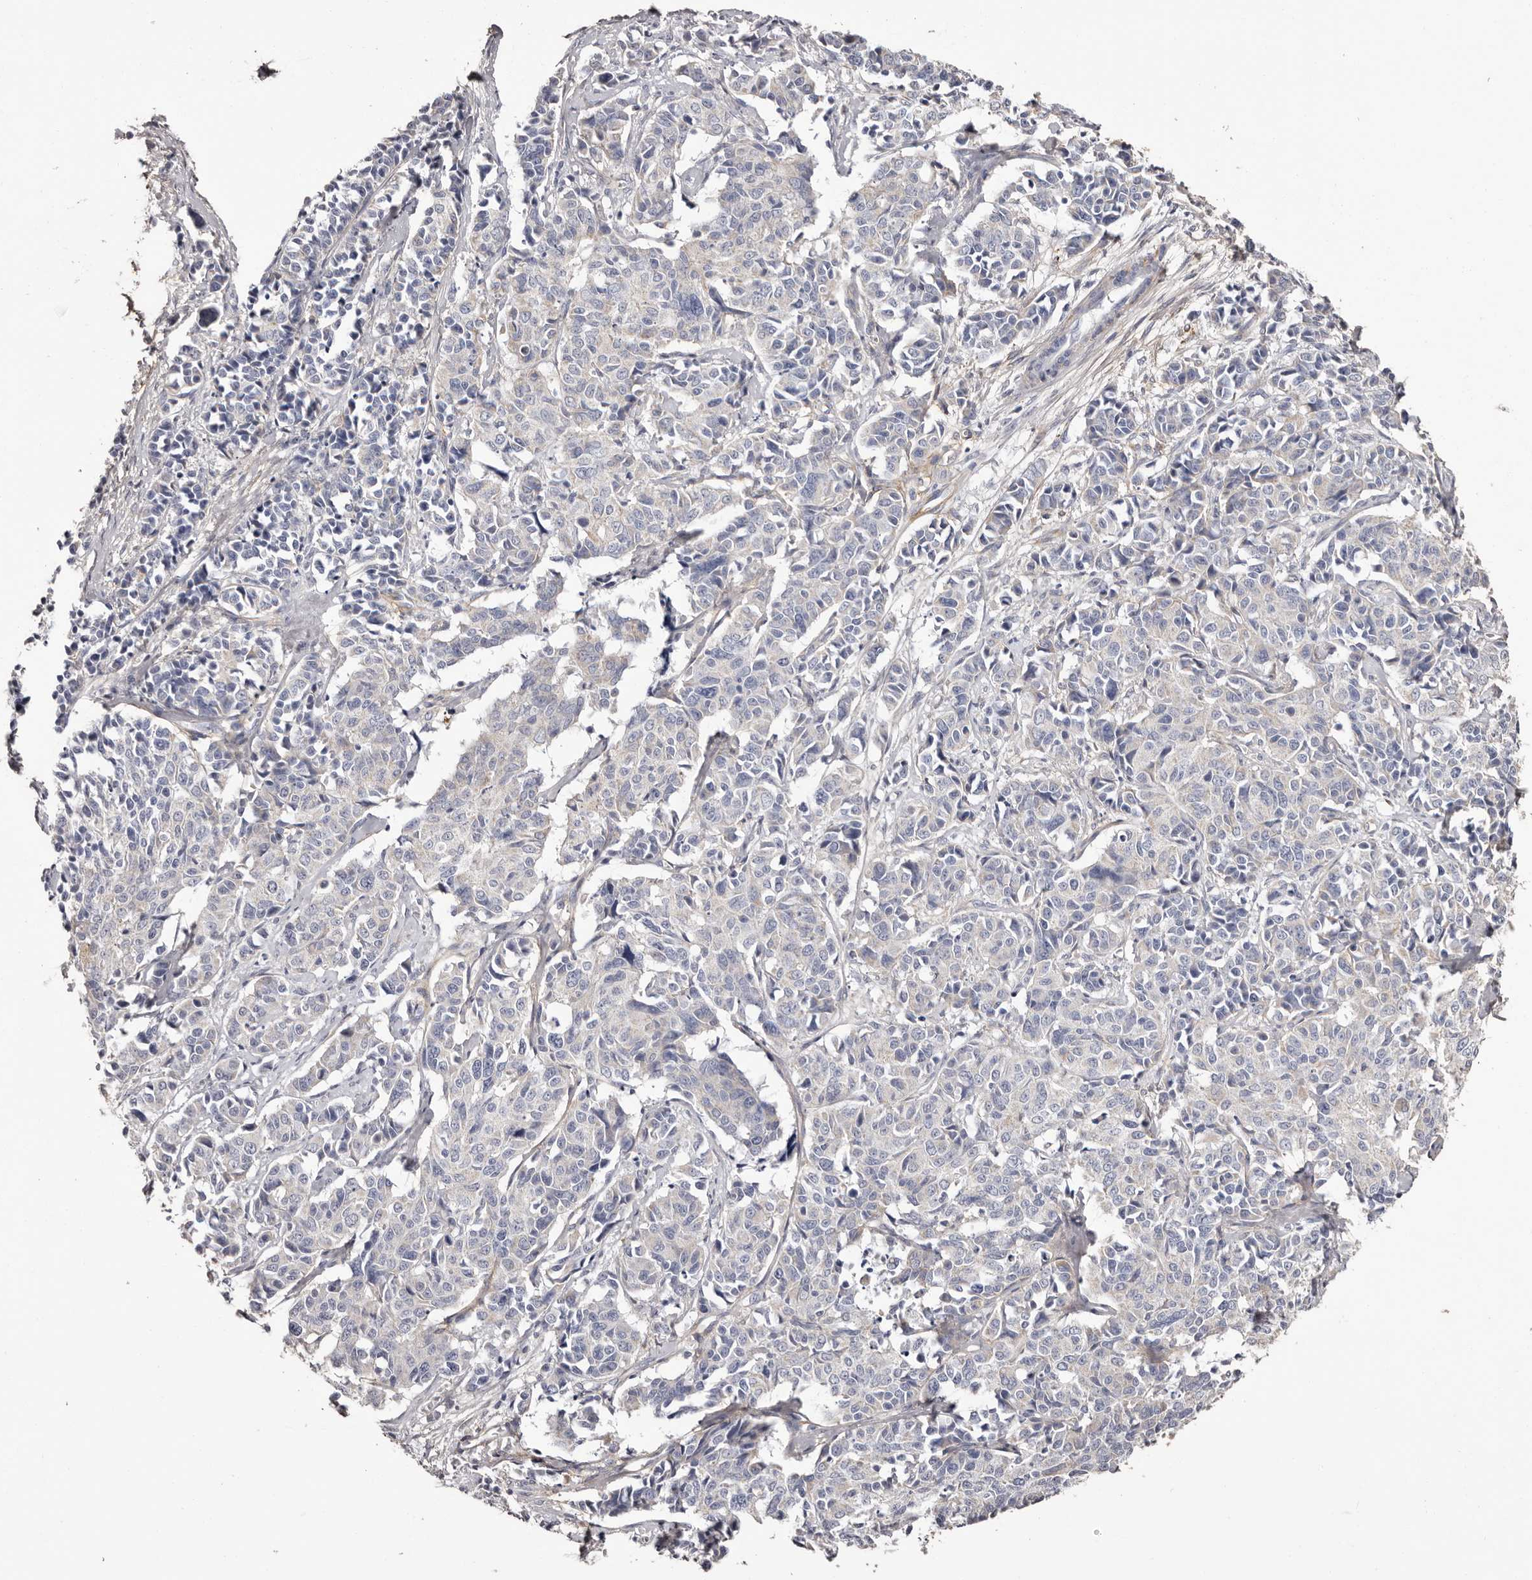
{"staining": {"intensity": "negative", "quantity": "none", "location": "none"}, "tissue": "cervical cancer", "cell_type": "Tumor cells", "image_type": "cancer", "snomed": [{"axis": "morphology", "description": "Normal tissue, NOS"}, {"axis": "morphology", "description": "Squamous cell carcinoma, NOS"}, {"axis": "topography", "description": "Cervix"}], "caption": "This image is of squamous cell carcinoma (cervical) stained with immunohistochemistry to label a protein in brown with the nuclei are counter-stained blue. There is no positivity in tumor cells.", "gene": "COL6A1", "patient": {"sex": "female", "age": 35}}